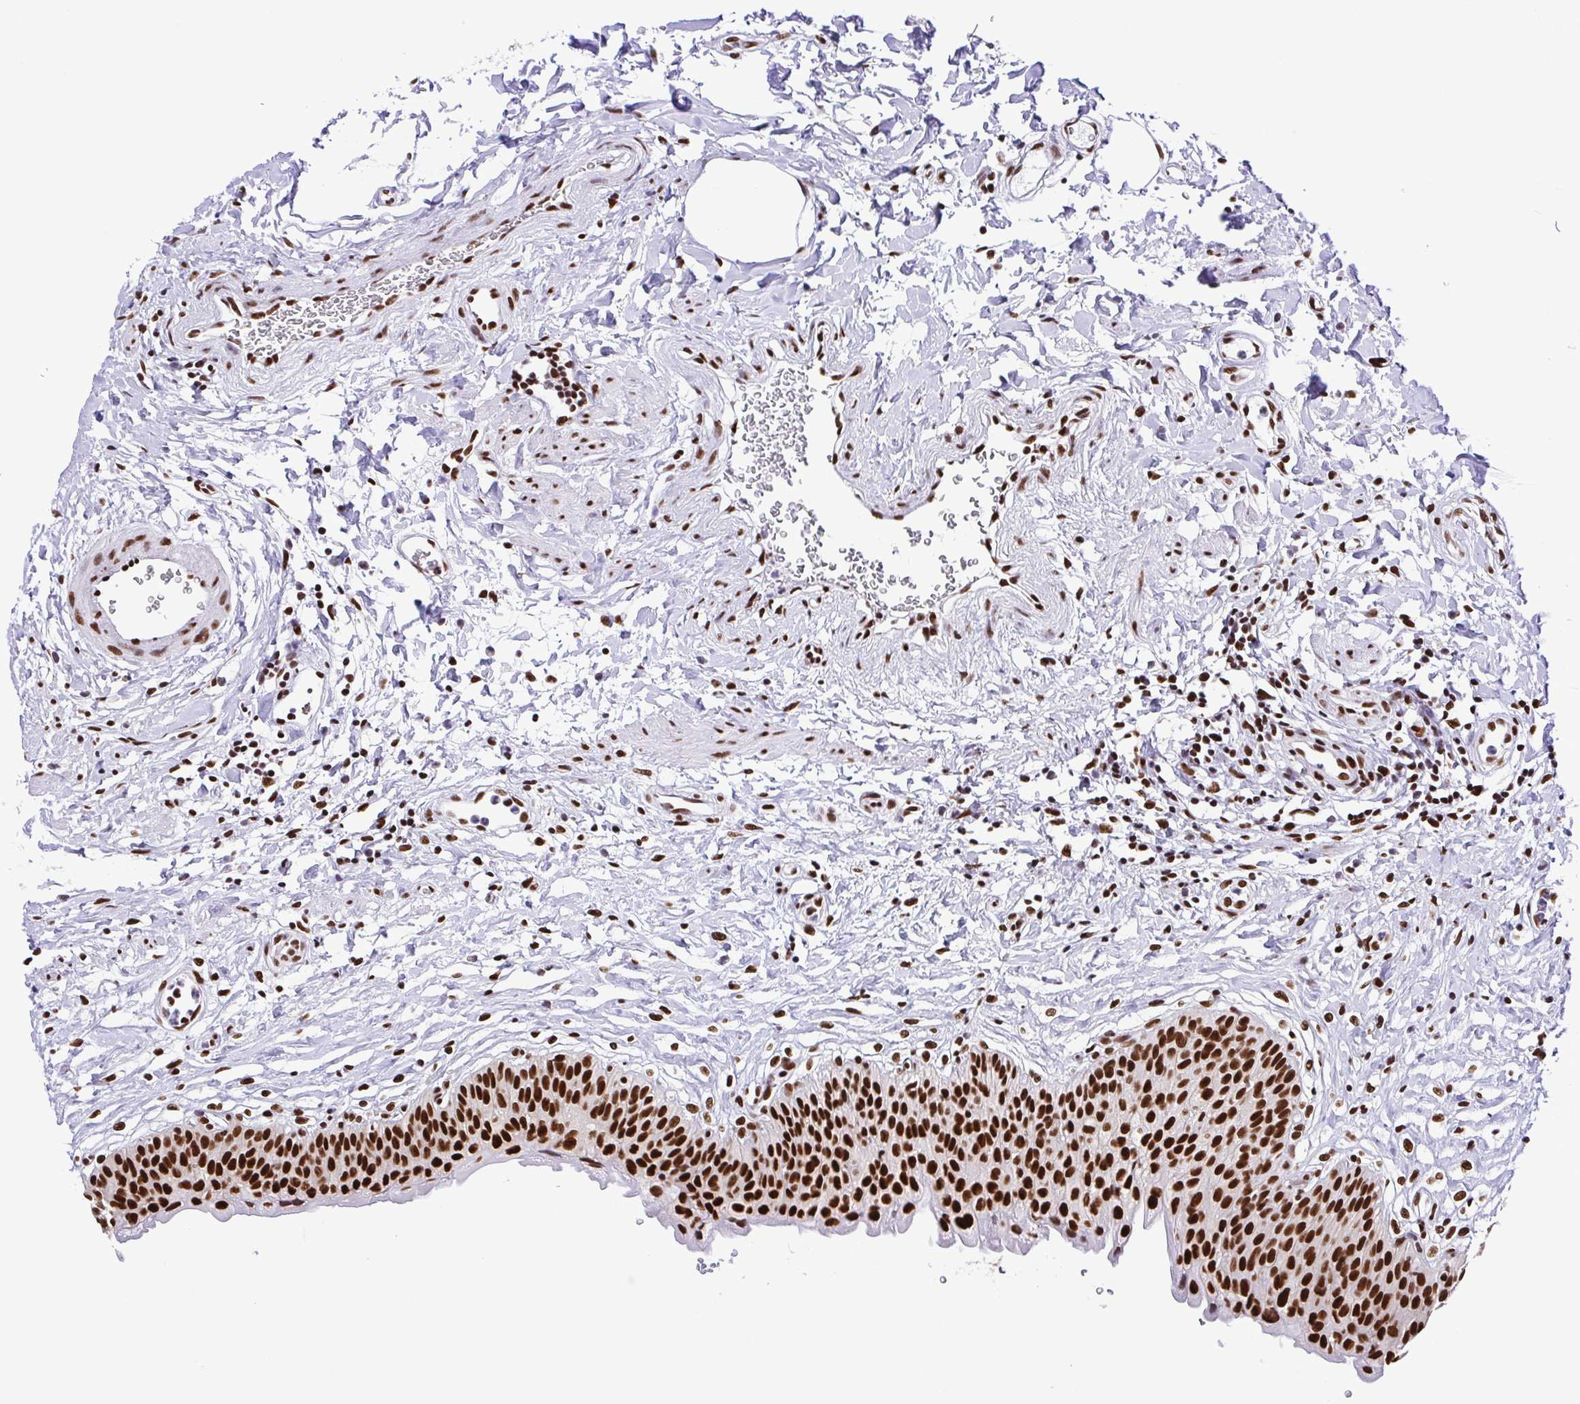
{"staining": {"intensity": "strong", "quantity": ">75%", "location": "nuclear"}, "tissue": "urinary bladder", "cell_type": "Urothelial cells", "image_type": "normal", "snomed": [{"axis": "morphology", "description": "Normal tissue, NOS"}, {"axis": "topography", "description": "Urinary bladder"}], "caption": "Immunohistochemistry (IHC) of unremarkable human urinary bladder exhibits high levels of strong nuclear expression in approximately >75% of urothelial cells. (DAB (3,3'-diaminobenzidine) = brown stain, brightfield microscopy at high magnification).", "gene": "TRIM28", "patient": {"sex": "male", "age": 55}}